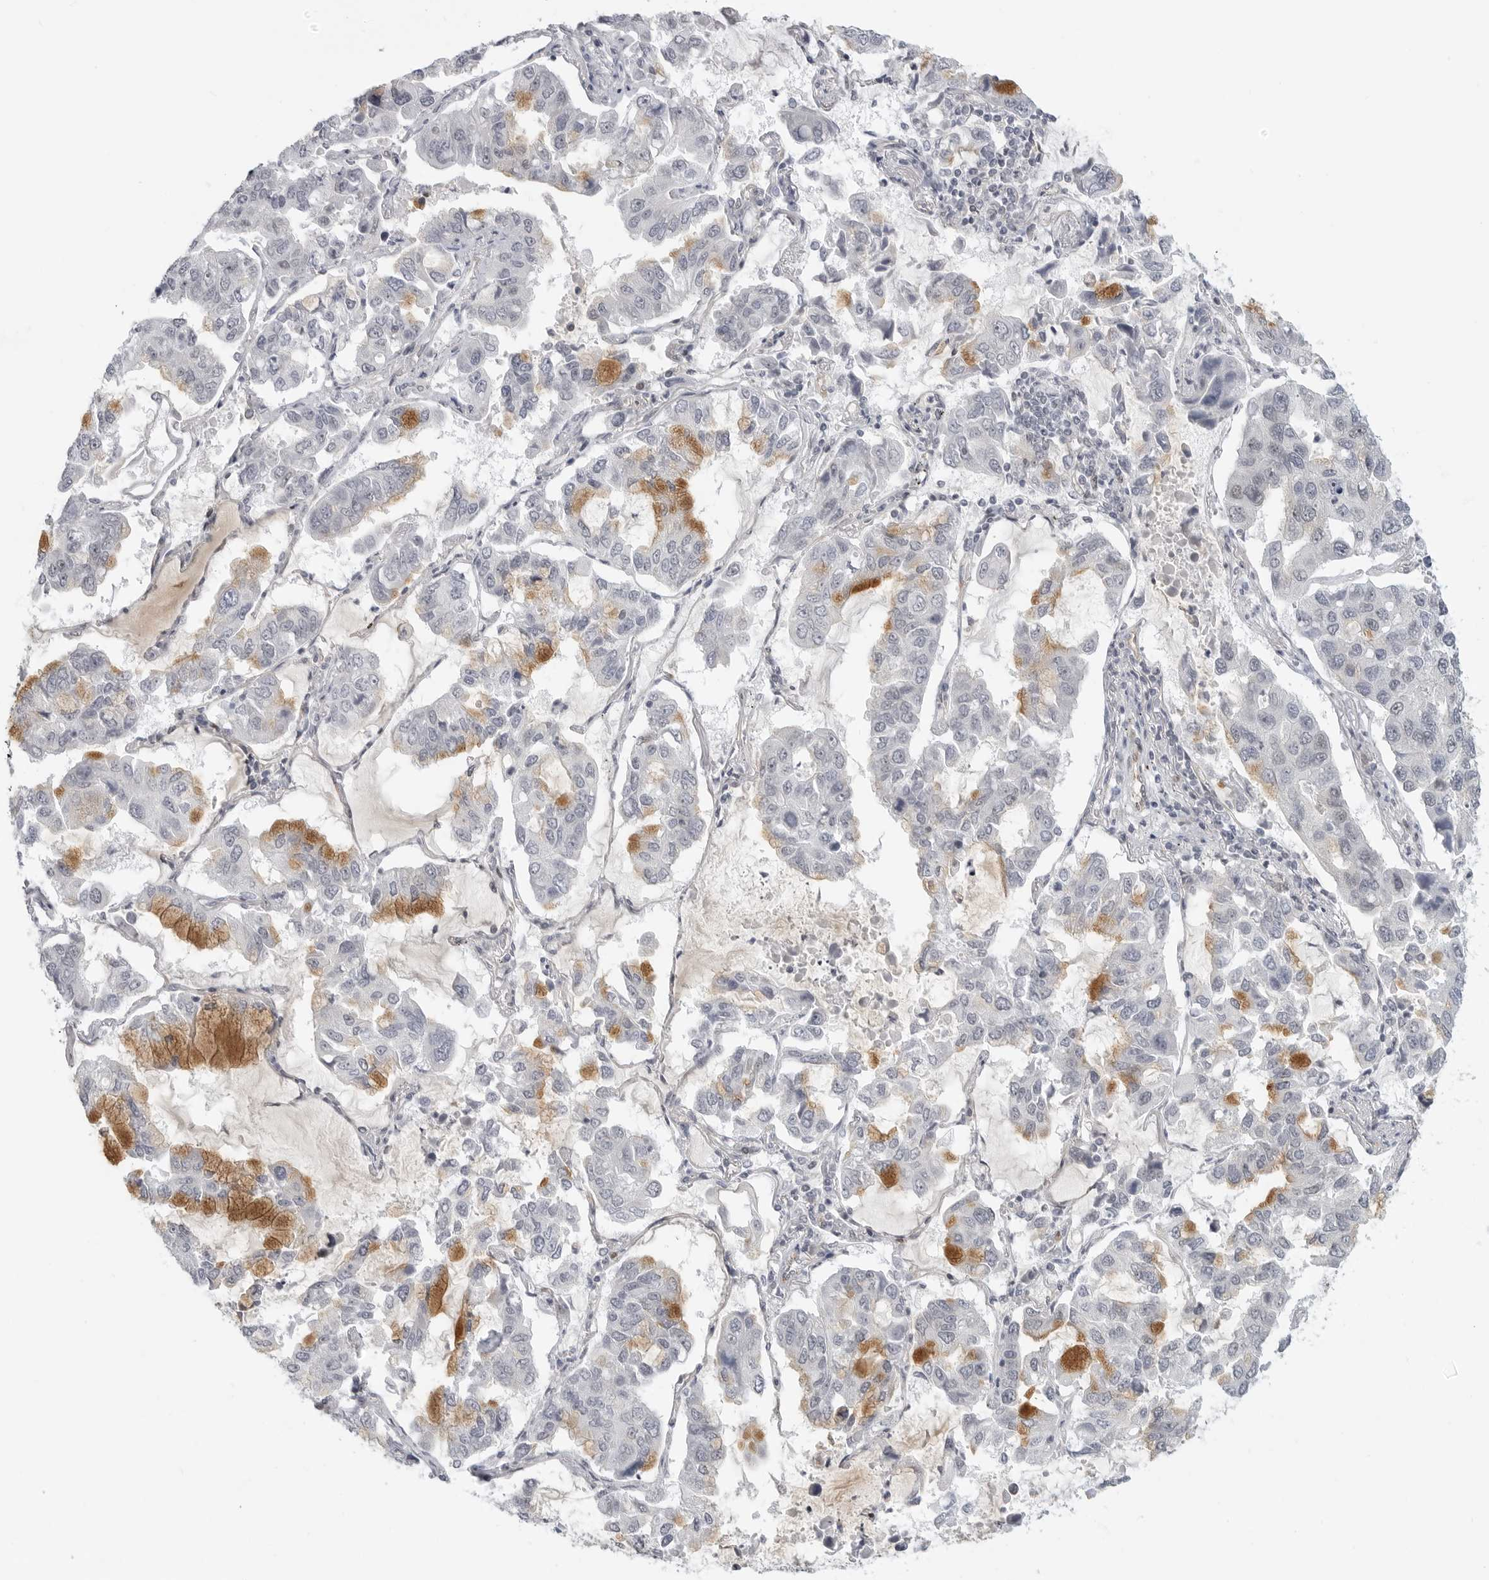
{"staining": {"intensity": "moderate", "quantity": "<25%", "location": "cytoplasmic/membranous"}, "tissue": "lung cancer", "cell_type": "Tumor cells", "image_type": "cancer", "snomed": [{"axis": "morphology", "description": "Adenocarcinoma, NOS"}, {"axis": "topography", "description": "Lung"}], "caption": "A histopathology image of lung cancer (adenocarcinoma) stained for a protein displays moderate cytoplasmic/membranous brown staining in tumor cells.", "gene": "CEP295NL", "patient": {"sex": "male", "age": 64}}